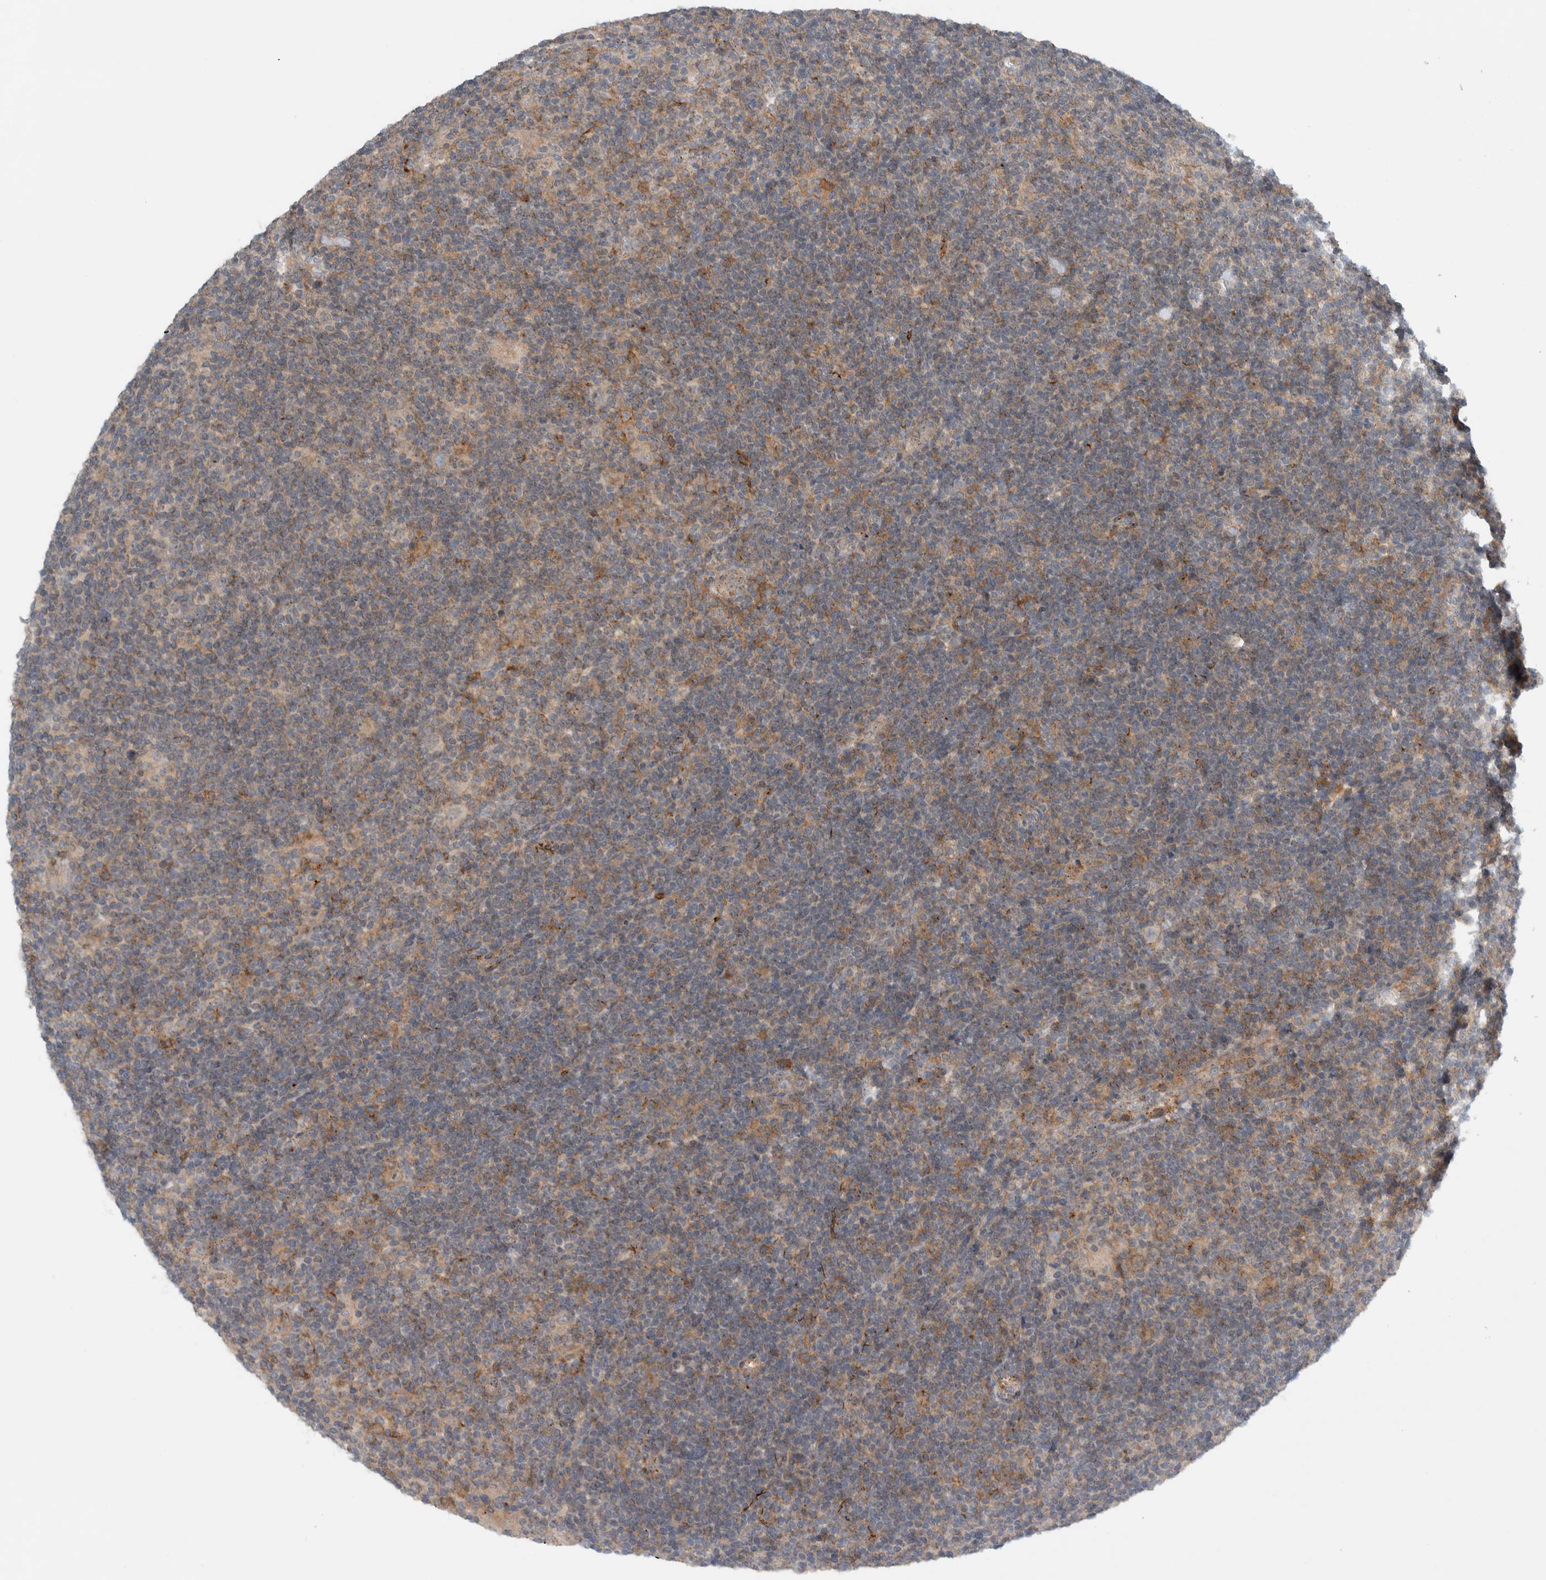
{"staining": {"intensity": "weak", "quantity": ">75%", "location": "cytoplasmic/membranous"}, "tissue": "lymphoma", "cell_type": "Tumor cells", "image_type": "cancer", "snomed": [{"axis": "morphology", "description": "Hodgkin's disease, NOS"}, {"axis": "topography", "description": "Lymph node"}], "caption": "Protein staining displays weak cytoplasmic/membranous staining in approximately >75% of tumor cells in Hodgkin's disease. The staining was performed using DAB (3,3'-diaminobenzidine) to visualize the protein expression in brown, while the nuclei were stained in blue with hematoxylin (Magnification: 20x).", "gene": "MPRIP", "patient": {"sex": "female", "age": 57}}